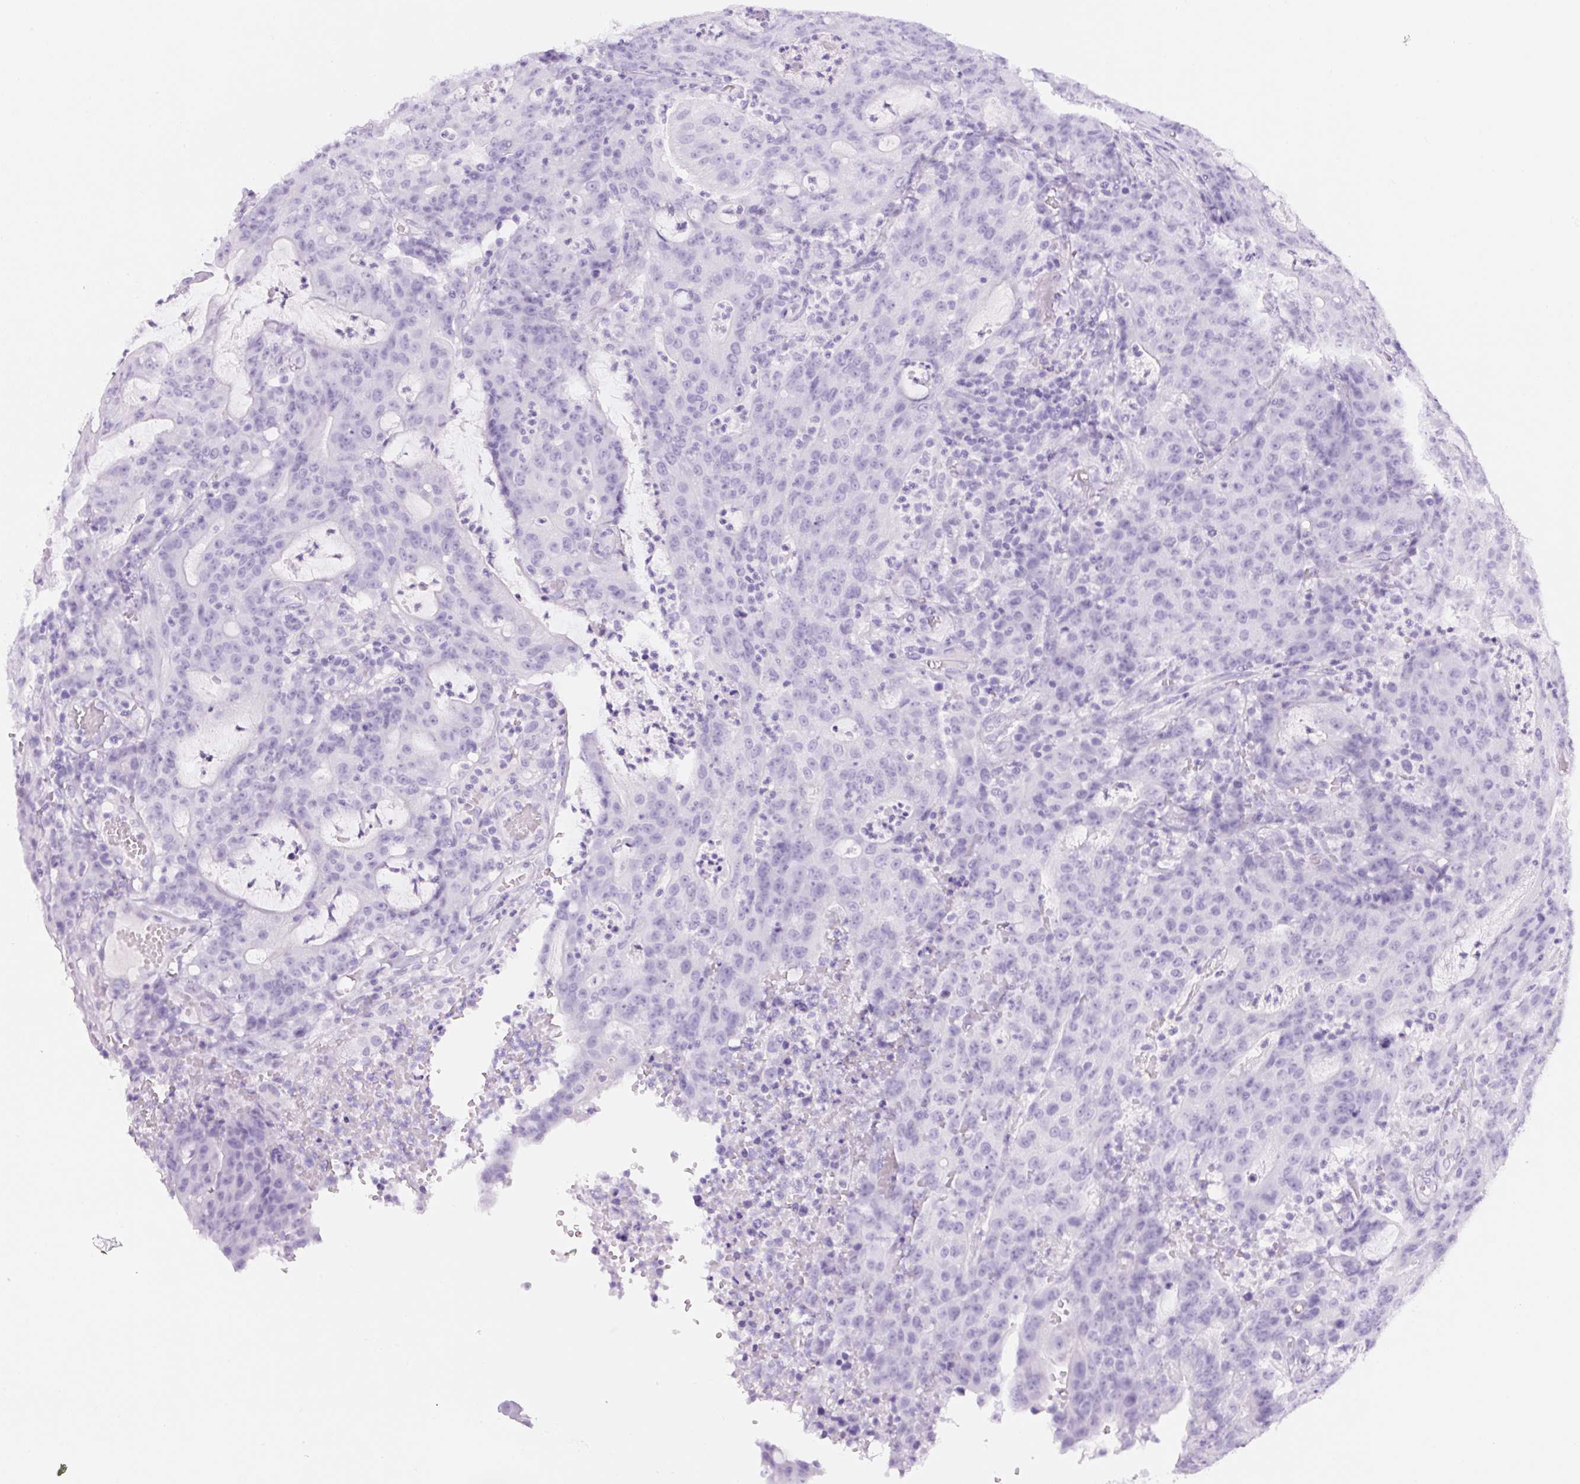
{"staining": {"intensity": "negative", "quantity": "none", "location": "none"}, "tissue": "colorectal cancer", "cell_type": "Tumor cells", "image_type": "cancer", "snomed": [{"axis": "morphology", "description": "Adenocarcinoma, NOS"}, {"axis": "topography", "description": "Colon"}], "caption": "Tumor cells are negative for brown protein staining in adenocarcinoma (colorectal). (DAB IHC visualized using brightfield microscopy, high magnification).", "gene": "RSPO4", "patient": {"sex": "male", "age": 83}}